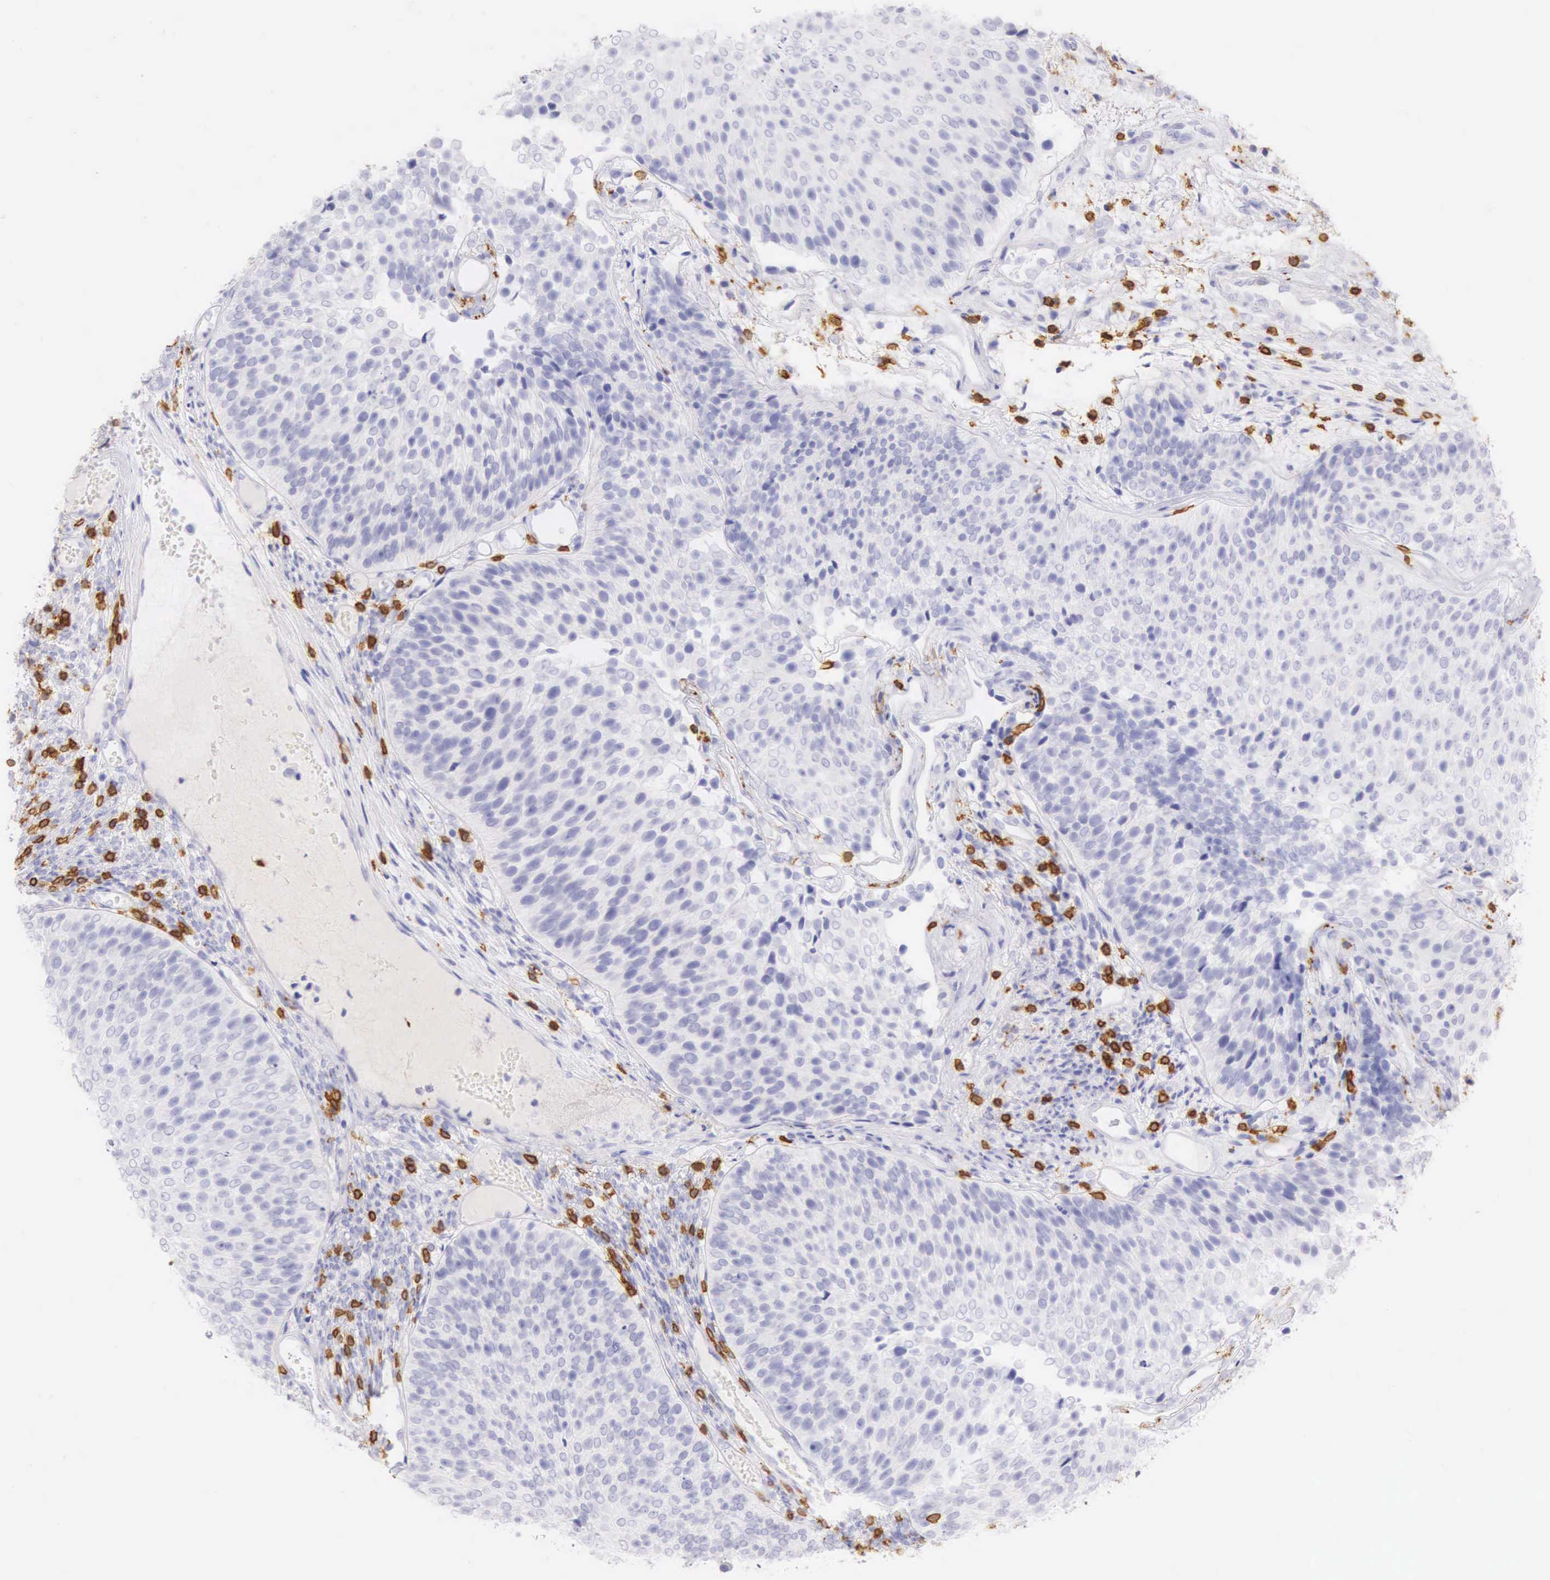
{"staining": {"intensity": "negative", "quantity": "none", "location": "none"}, "tissue": "urothelial cancer", "cell_type": "Tumor cells", "image_type": "cancer", "snomed": [{"axis": "morphology", "description": "Urothelial carcinoma, Low grade"}, {"axis": "topography", "description": "Urinary bladder"}], "caption": "Immunohistochemistry (IHC) micrograph of human urothelial cancer stained for a protein (brown), which exhibits no positivity in tumor cells.", "gene": "CD3E", "patient": {"sex": "male", "age": 85}}